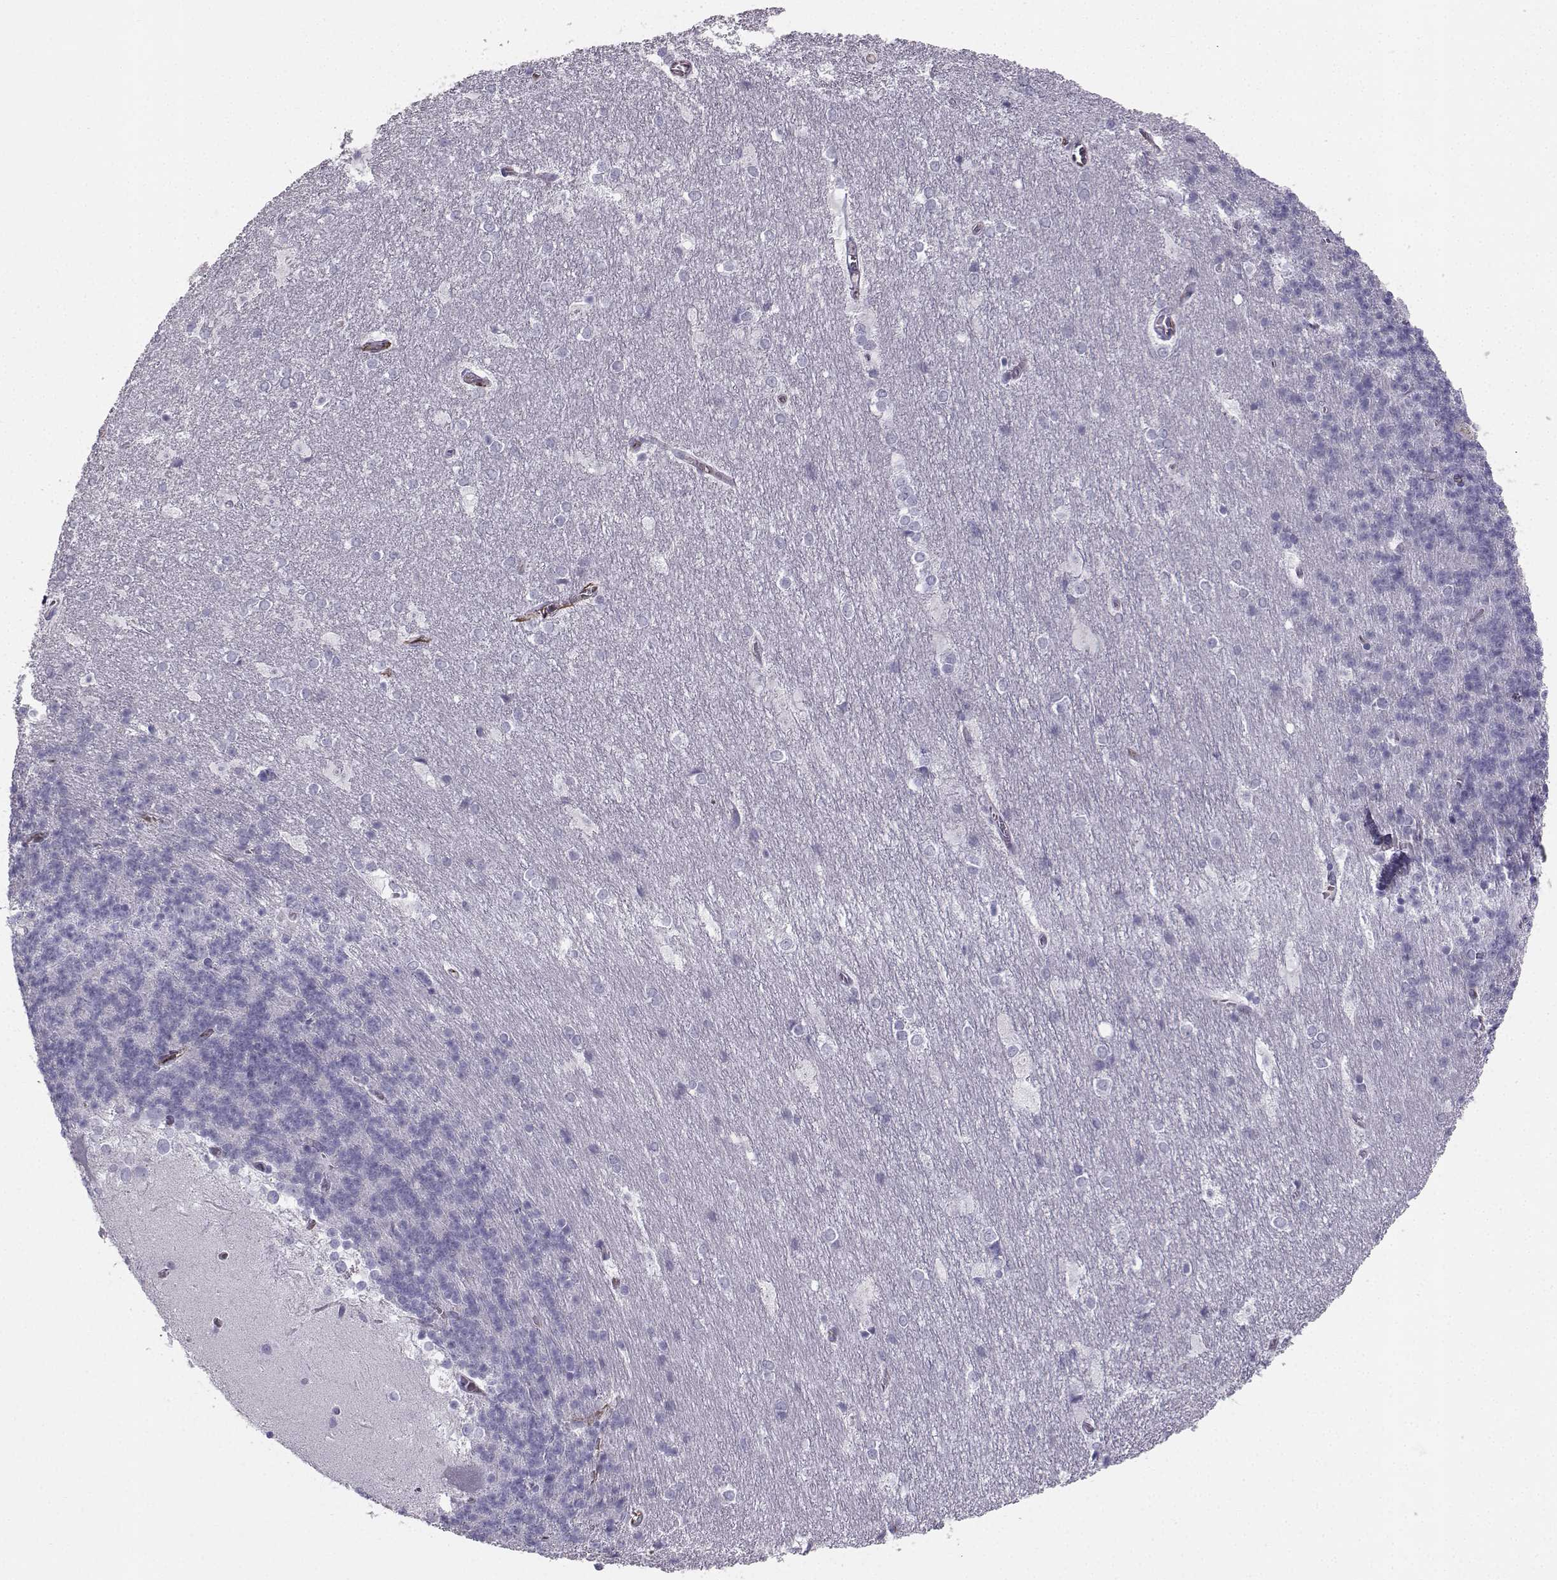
{"staining": {"intensity": "negative", "quantity": "none", "location": "none"}, "tissue": "cerebellum", "cell_type": "Cells in granular layer", "image_type": "normal", "snomed": [{"axis": "morphology", "description": "Normal tissue, NOS"}, {"axis": "topography", "description": "Cerebellum"}], "caption": "Immunohistochemical staining of unremarkable human cerebellum demonstrates no significant positivity in cells in granular layer. (Stains: DAB (3,3'-diaminobenzidine) immunohistochemistry with hematoxylin counter stain, Microscopy: brightfield microscopy at high magnification).", "gene": "IQCD", "patient": {"sex": "female", "age": 19}}